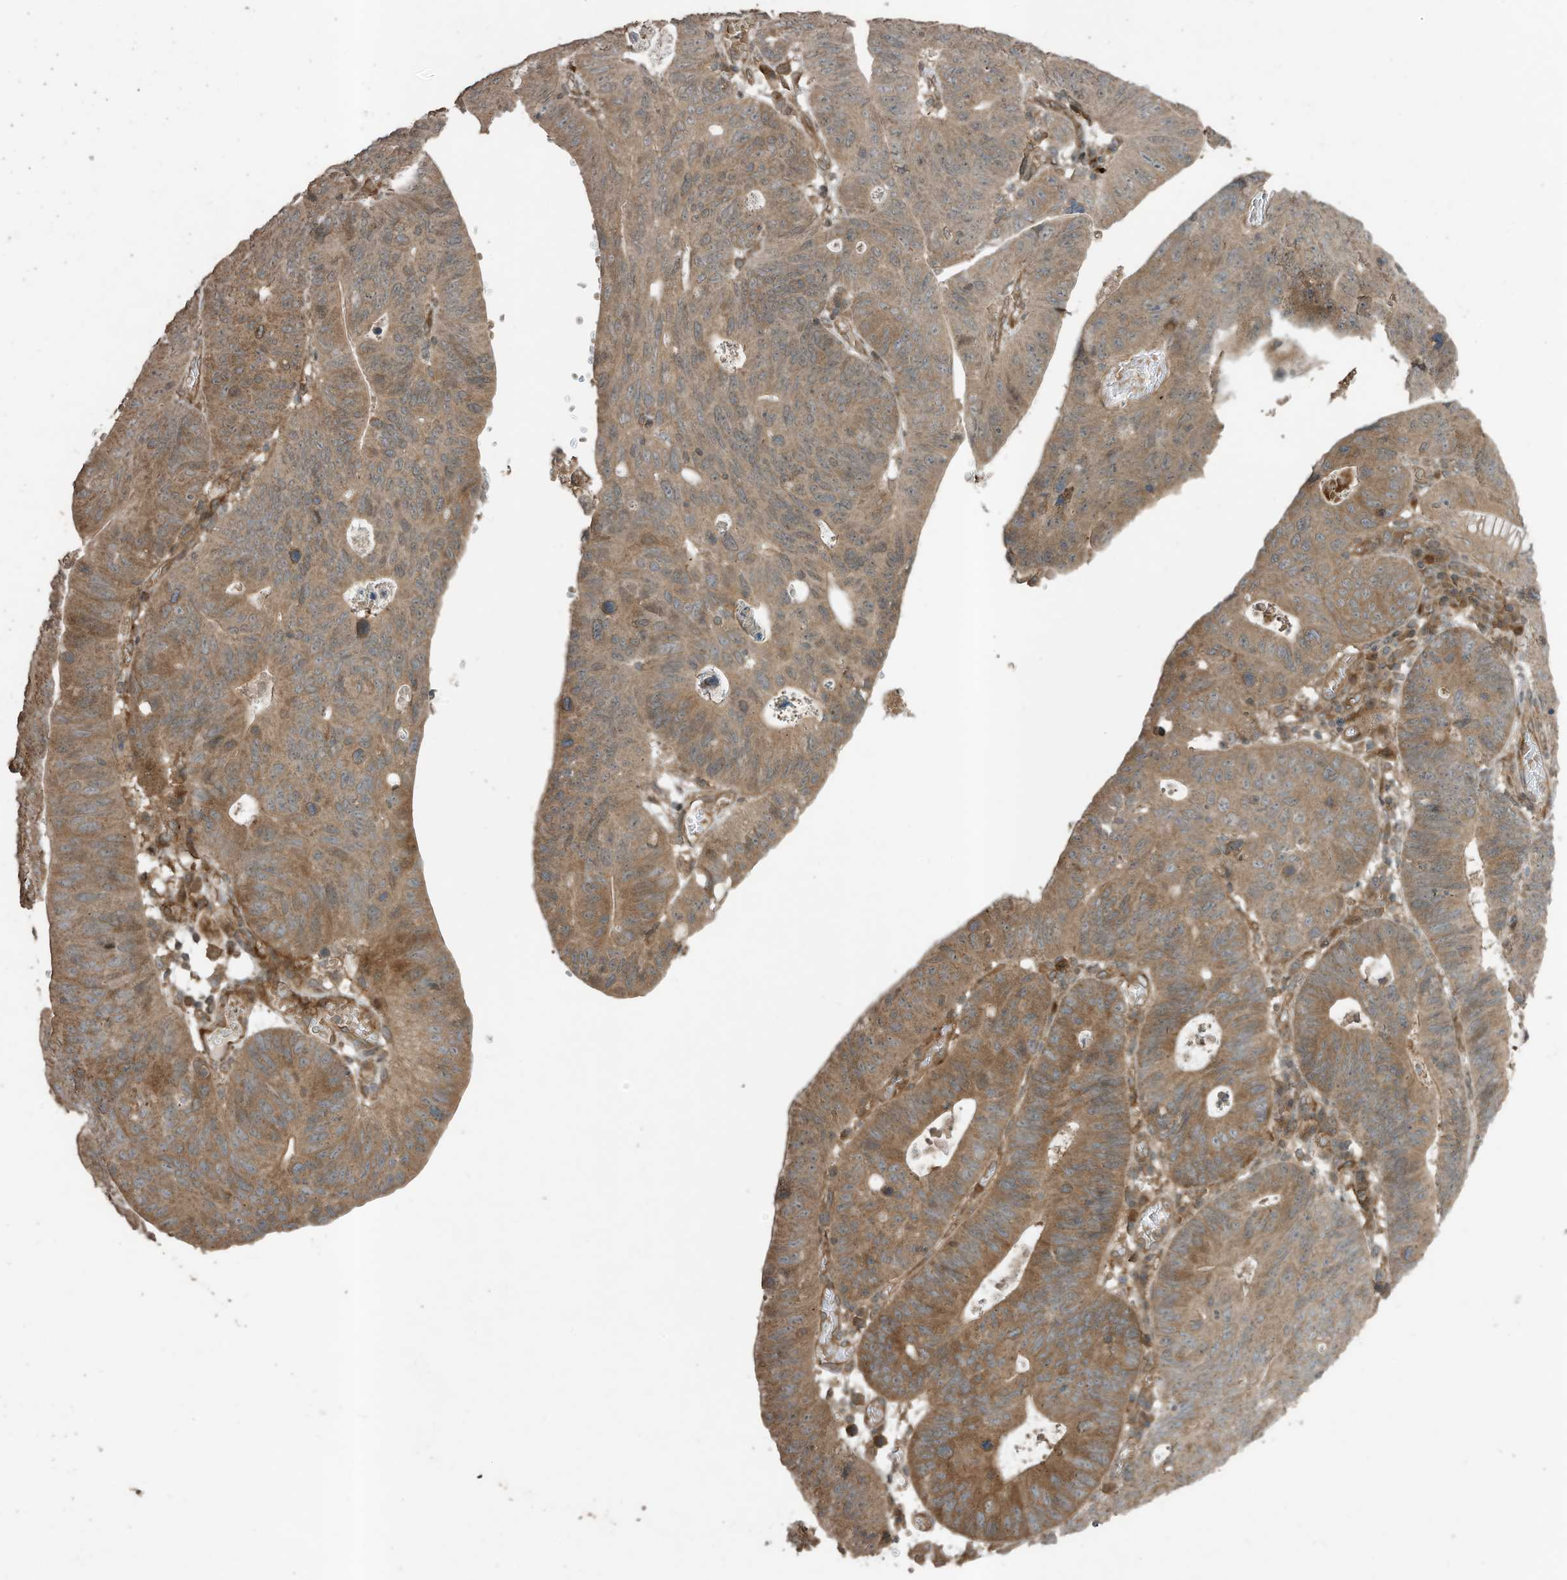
{"staining": {"intensity": "moderate", "quantity": ">75%", "location": "cytoplasmic/membranous"}, "tissue": "stomach cancer", "cell_type": "Tumor cells", "image_type": "cancer", "snomed": [{"axis": "morphology", "description": "Adenocarcinoma, NOS"}, {"axis": "topography", "description": "Stomach"}], "caption": "The image displays staining of stomach cancer, revealing moderate cytoplasmic/membranous protein expression (brown color) within tumor cells.", "gene": "ZNF653", "patient": {"sex": "male", "age": 59}}